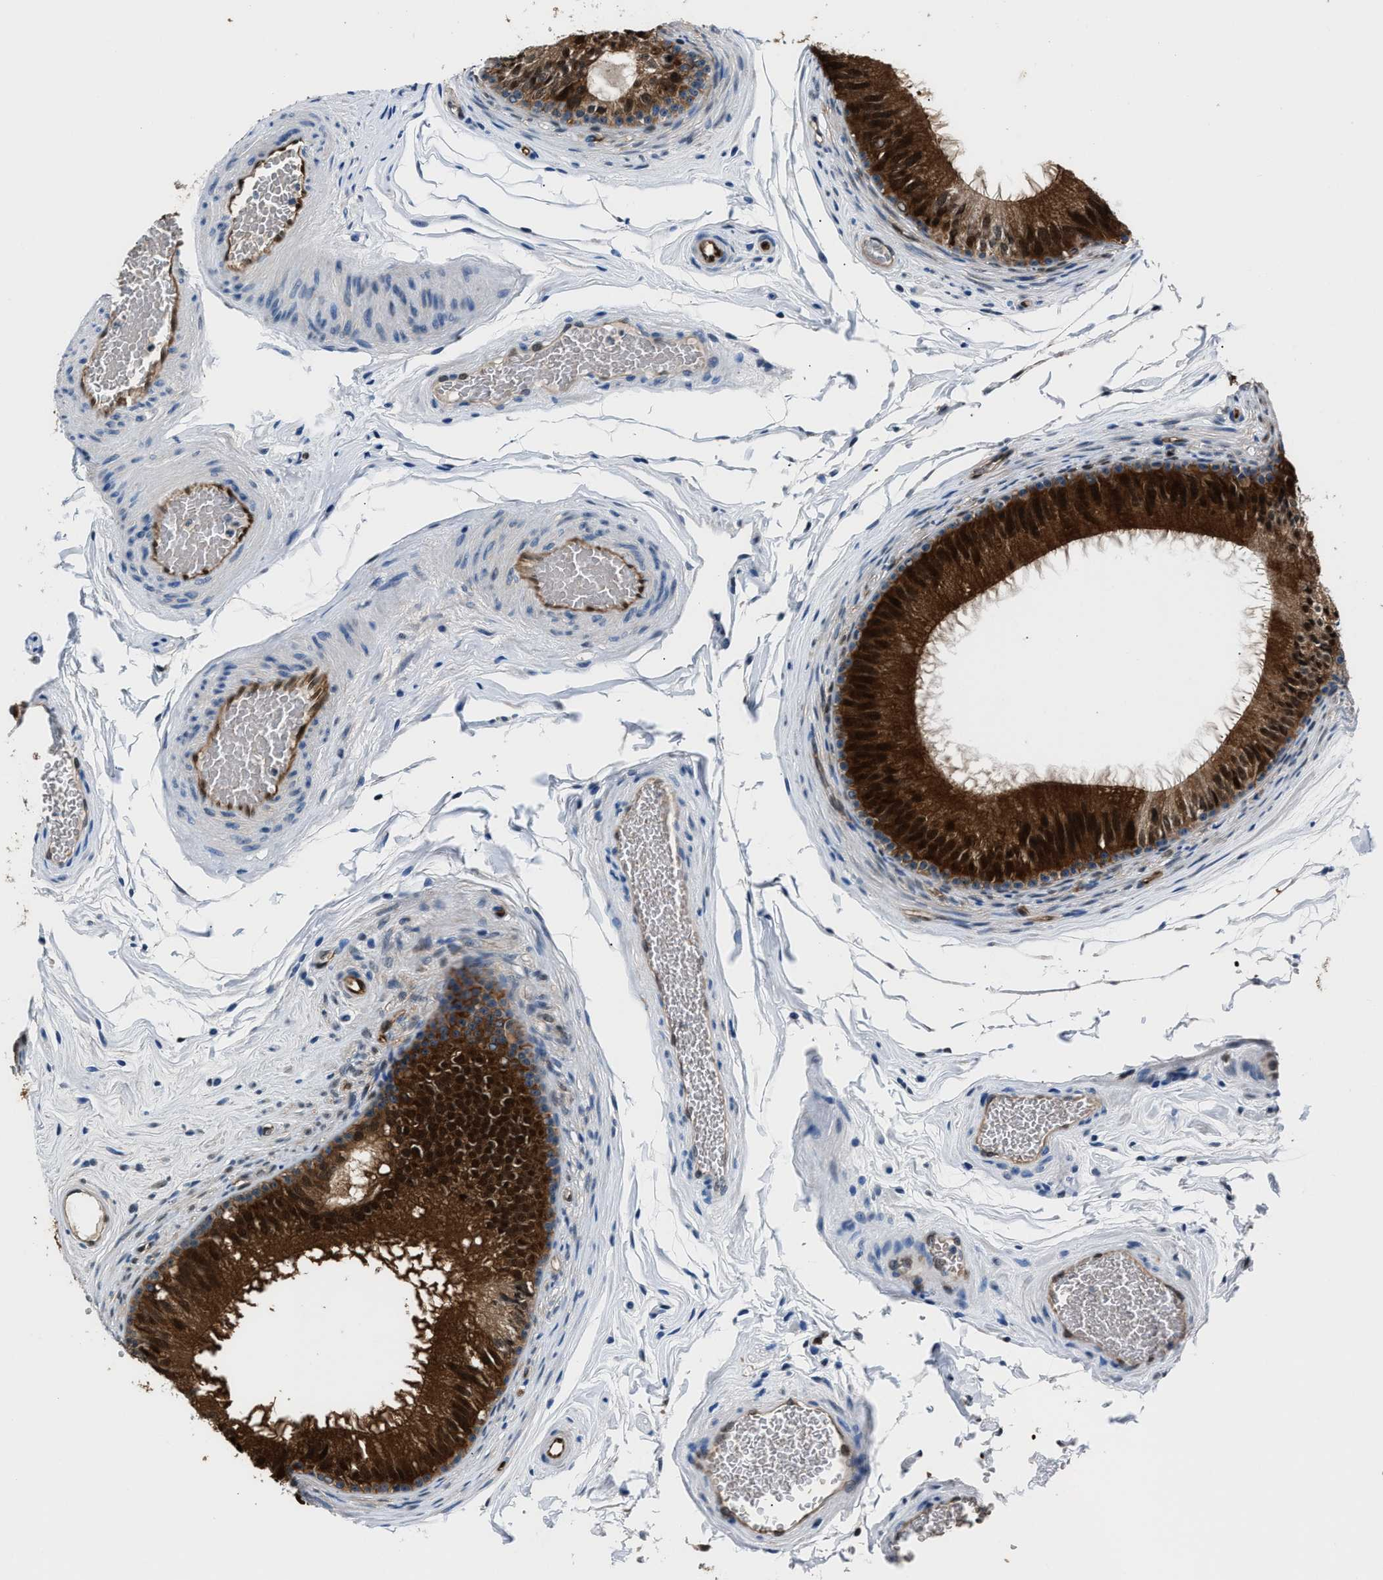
{"staining": {"intensity": "strong", "quantity": ">75%", "location": "cytoplasmic/membranous,nuclear"}, "tissue": "epididymis", "cell_type": "Glandular cells", "image_type": "normal", "snomed": [{"axis": "morphology", "description": "Normal tissue, NOS"}, {"axis": "topography", "description": "Testis"}, {"axis": "topography", "description": "Epididymis"}], "caption": "Glandular cells demonstrate high levels of strong cytoplasmic/membranous,nuclear positivity in about >75% of cells in unremarkable human epididymis. (Stains: DAB in brown, nuclei in blue, Microscopy: brightfield microscopy at high magnification).", "gene": "PPA1", "patient": {"sex": "male", "age": 36}}